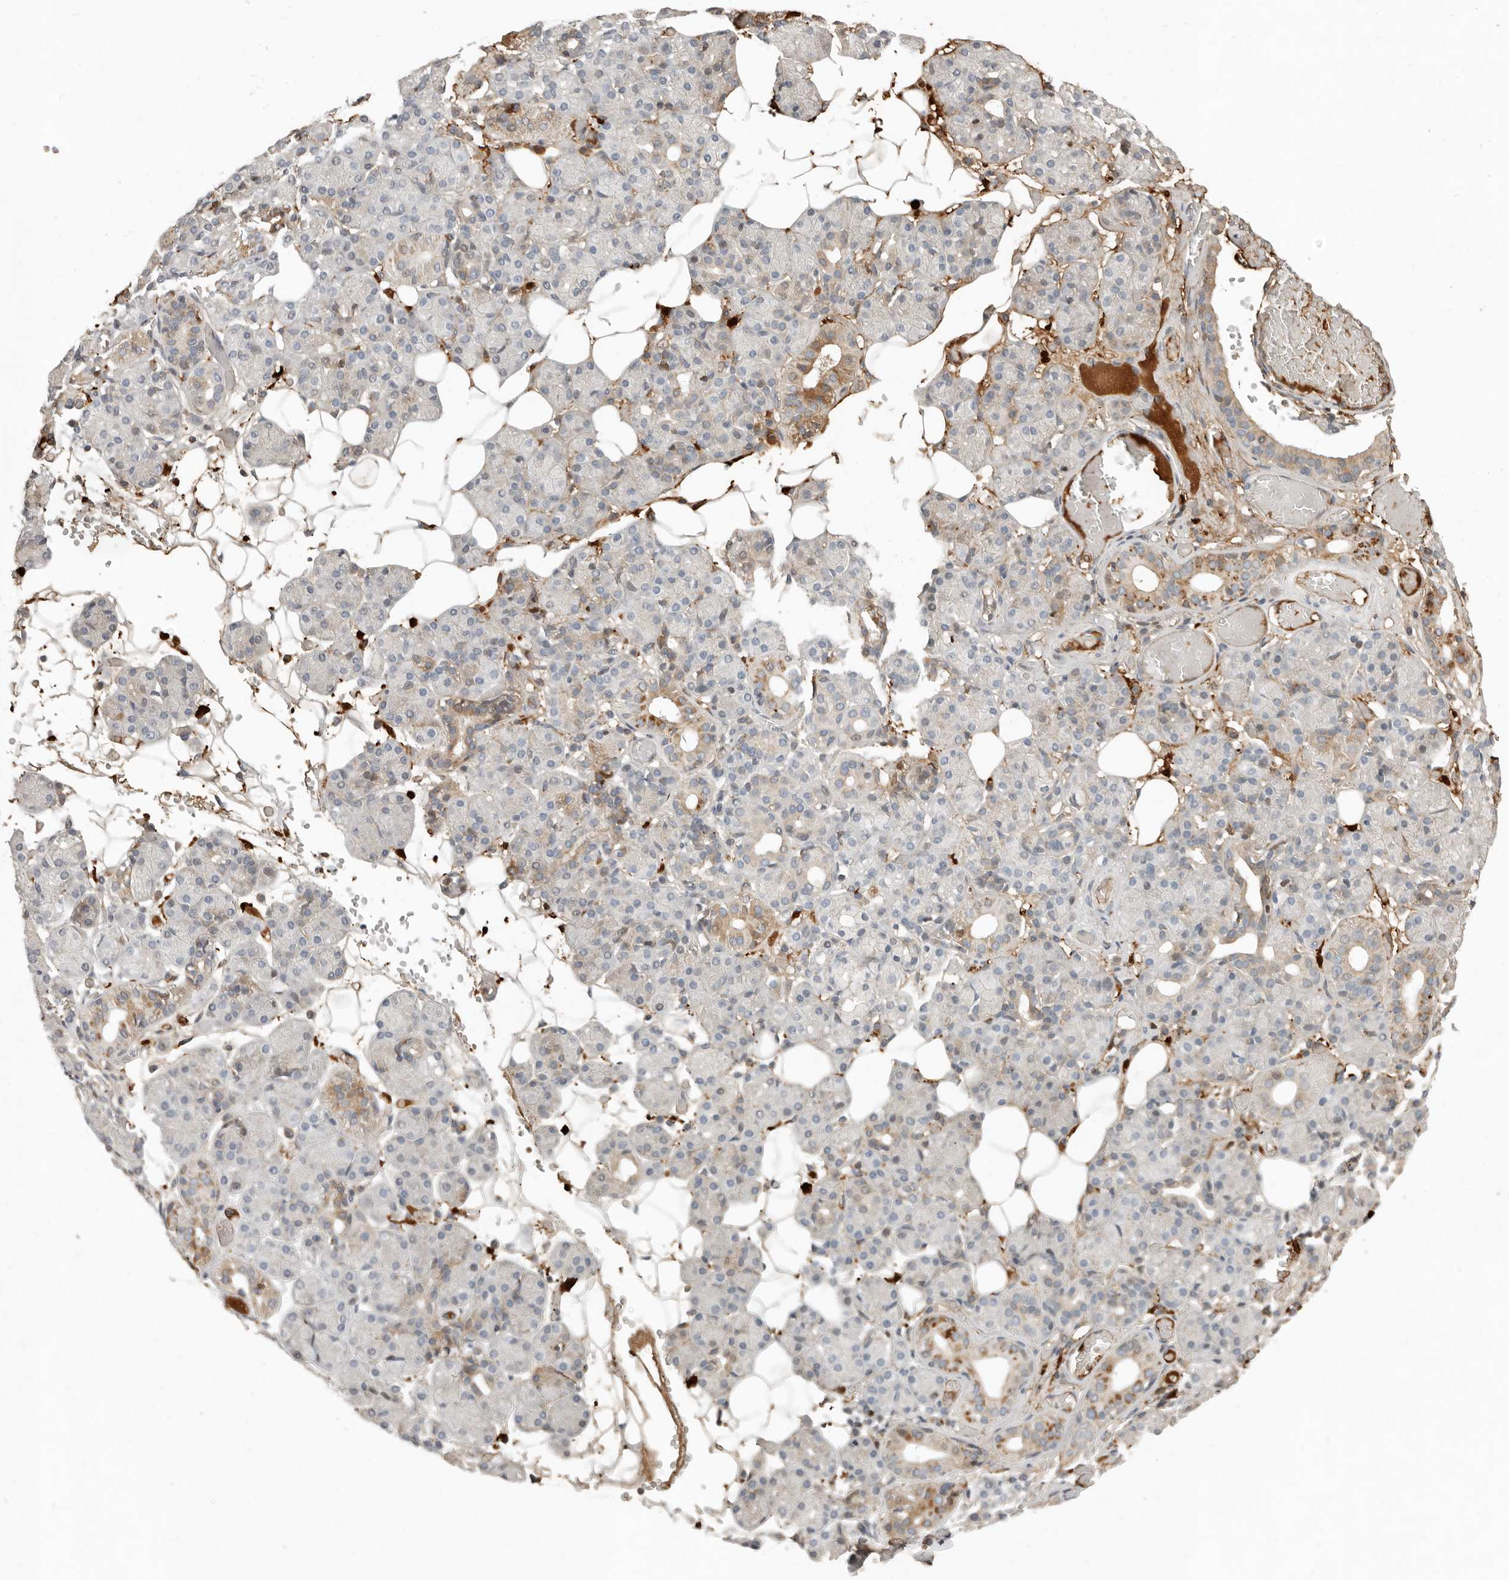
{"staining": {"intensity": "moderate", "quantity": "<25%", "location": "cytoplasmic/membranous"}, "tissue": "salivary gland", "cell_type": "Glandular cells", "image_type": "normal", "snomed": [{"axis": "morphology", "description": "Normal tissue, NOS"}, {"axis": "topography", "description": "Salivary gland"}], "caption": "Immunohistochemistry (IHC) image of normal human salivary gland stained for a protein (brown), which demonstrates low levels of moderate cytoplasmic/membranous positivity in about <25% of glandular cells.", "gene": "KLHL38", "patient": {"sex": "male", "age": 63}}